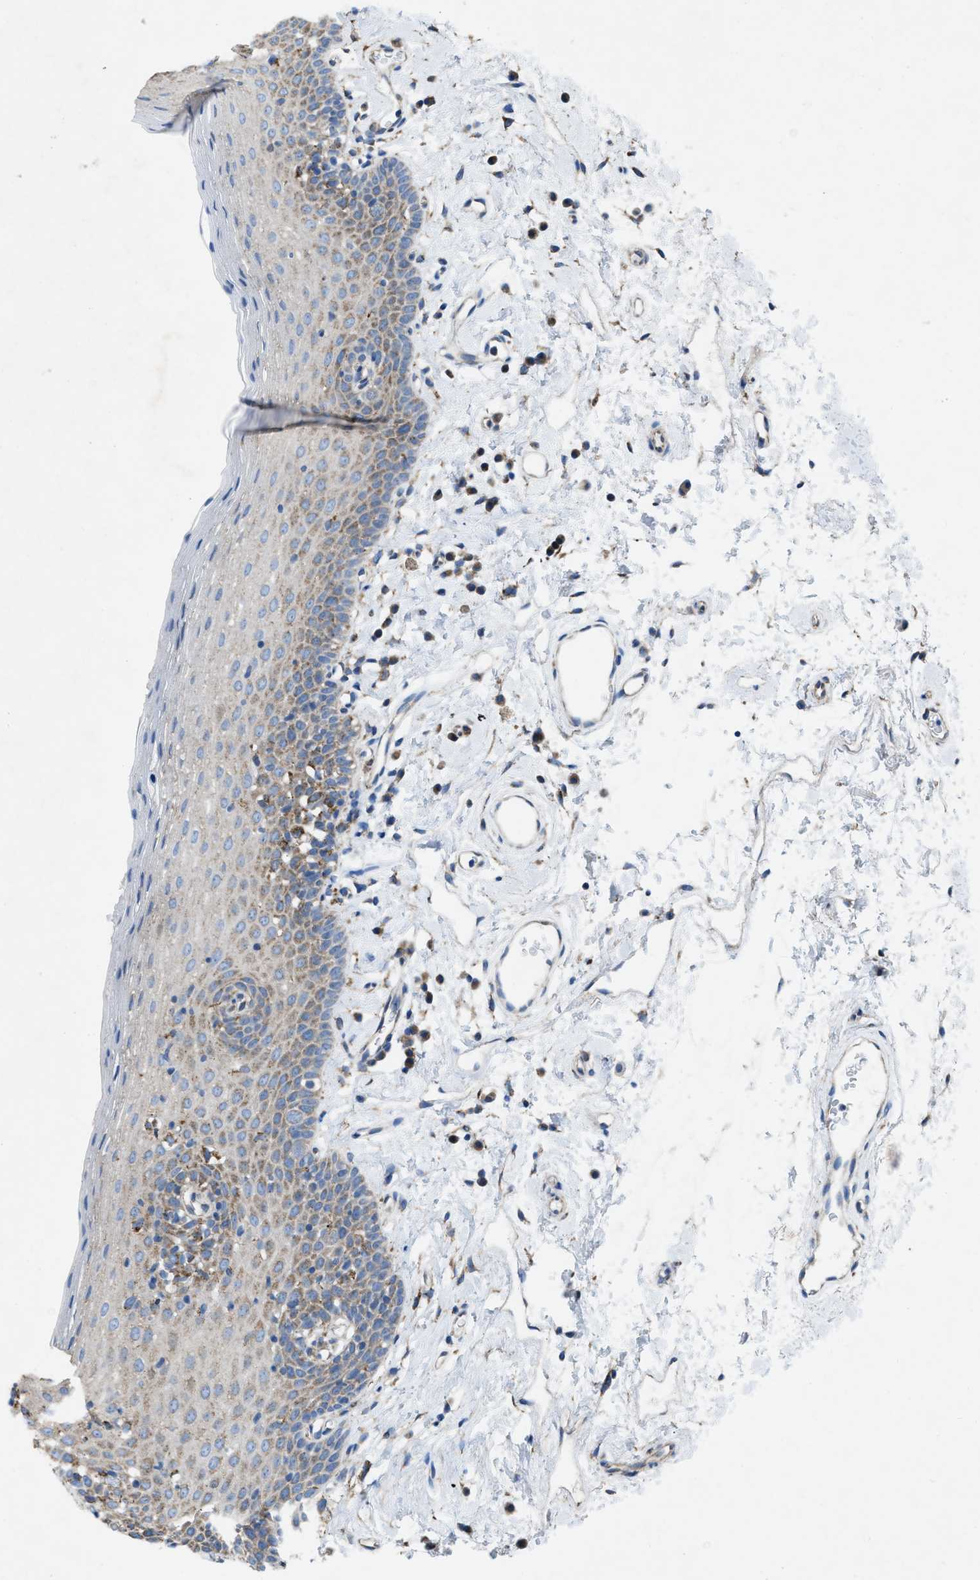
{"staining": {"intensity": "moderate", "quantity": "25%-75%", "location": "cytoplasmic/membranous"}, "tissue": "oral mucosa", "cell_type": "Squamous epithelial cells", "image_type": "normal", "snomed": [{"axis": "morphology", "description": "Normal tissue, NOS"}, {"axis": "topography", "description": "Oral tissue"}], "caption": "Squamous epithelial cells show moderate cytoplasmic/membranous positivity in approximately 25%-75% of cells in unremarkable oral mucosa. The protein is shown in brown color, while the nuclei are stained blue.", "gene": "DOLPP1", "patient": {"sex": "male", "age": 66}}